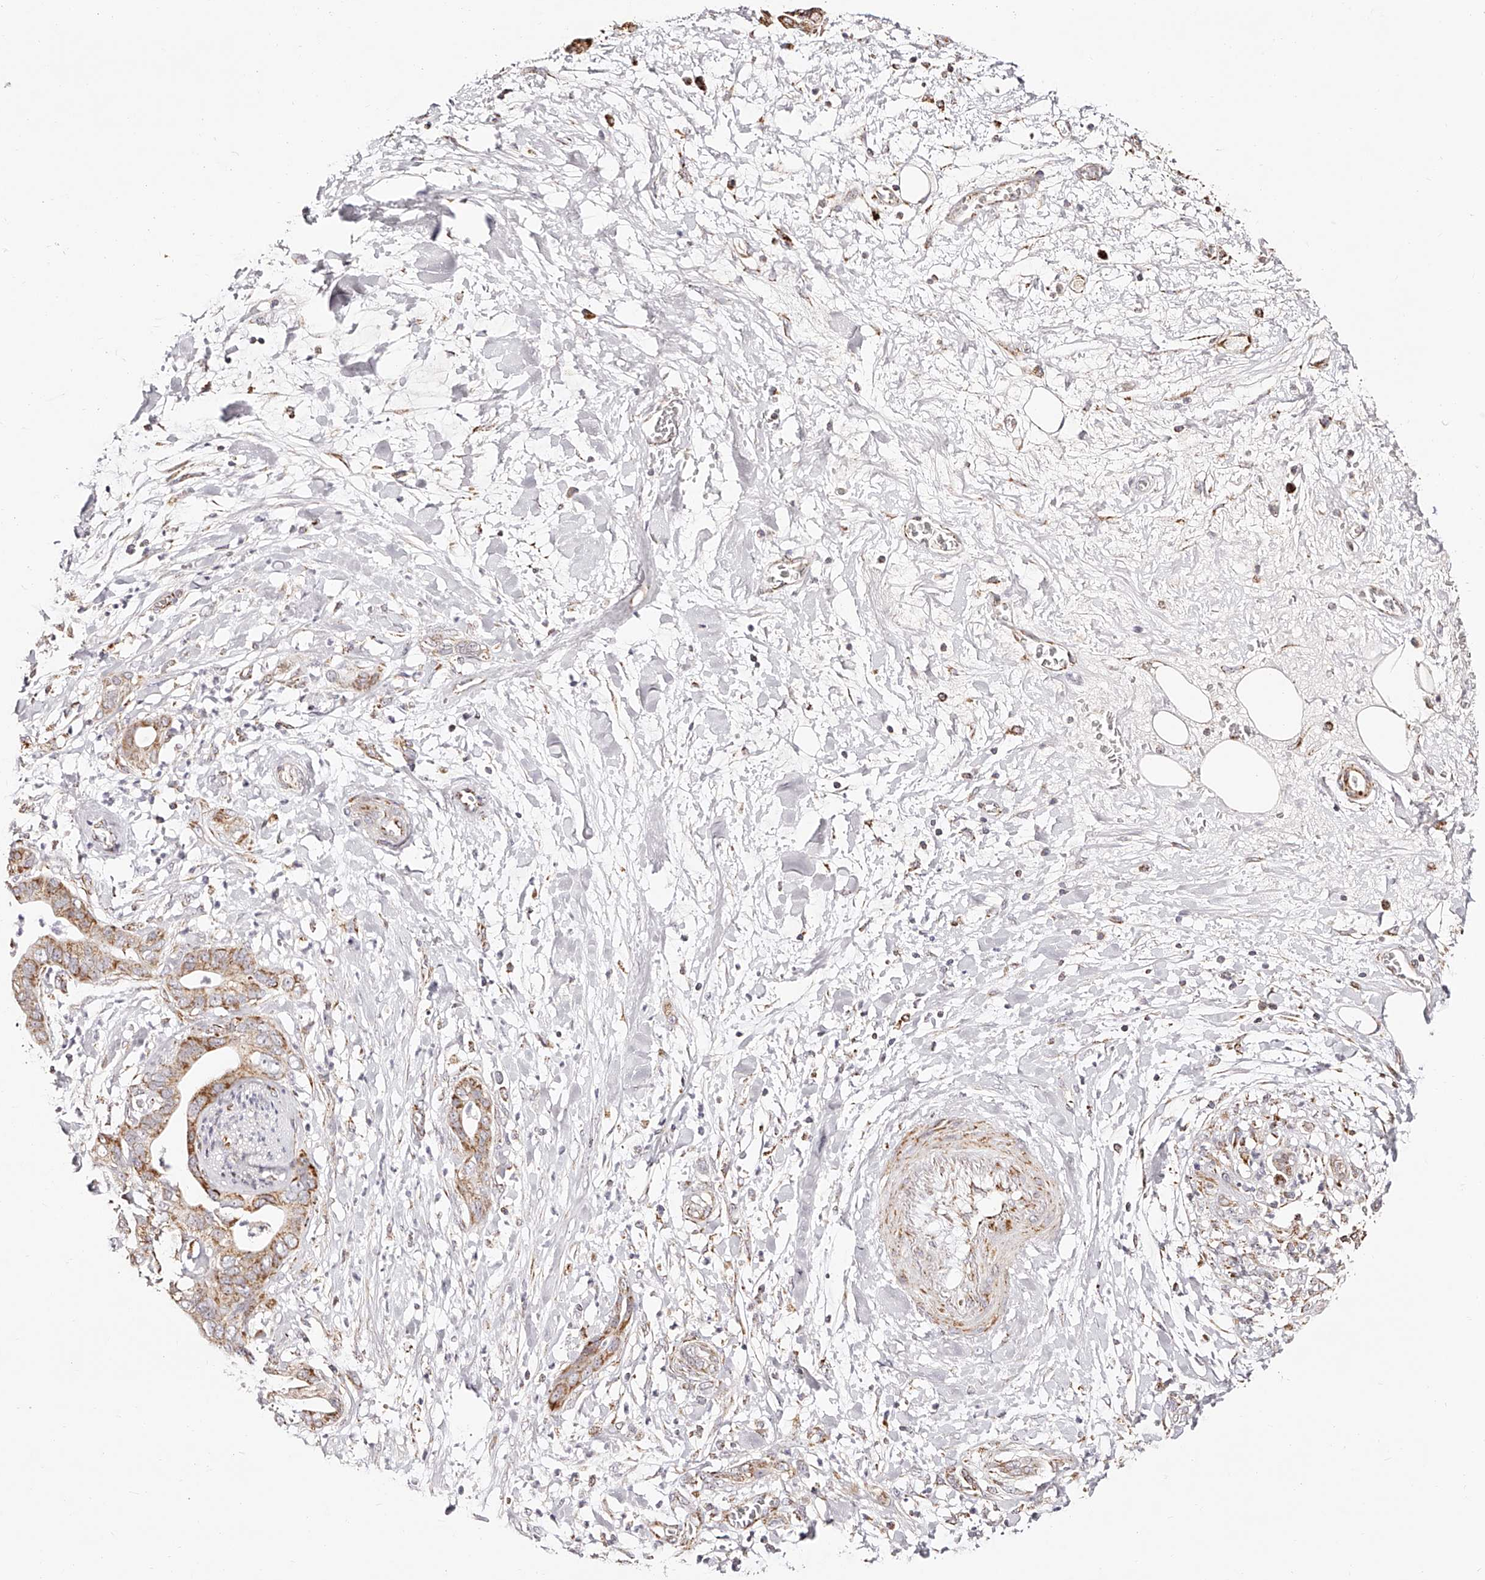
{"staining": {"intensity": "moderate", "quantity": "25%-75%", "location": "cytoplasmic/membranous"}, "tissue": "pancreatic cancer", "cell_type": "Tumor cells", "image_type": "cancer", "snomed": [{"axis": "morphology", "description": "Adenocarcinoma, NOS"}, {"axis": "topography", "description": "Pancreas"}], "caption": "IHC of human adenocarcinoma (pancreatic) demonstrates medium levels of moderate cytoplasmic/membranous positivity in approximately 25%-75% of tumor cells.", "gene": "NDUFV3", "patient": {"sex": "female", "age": 78}}